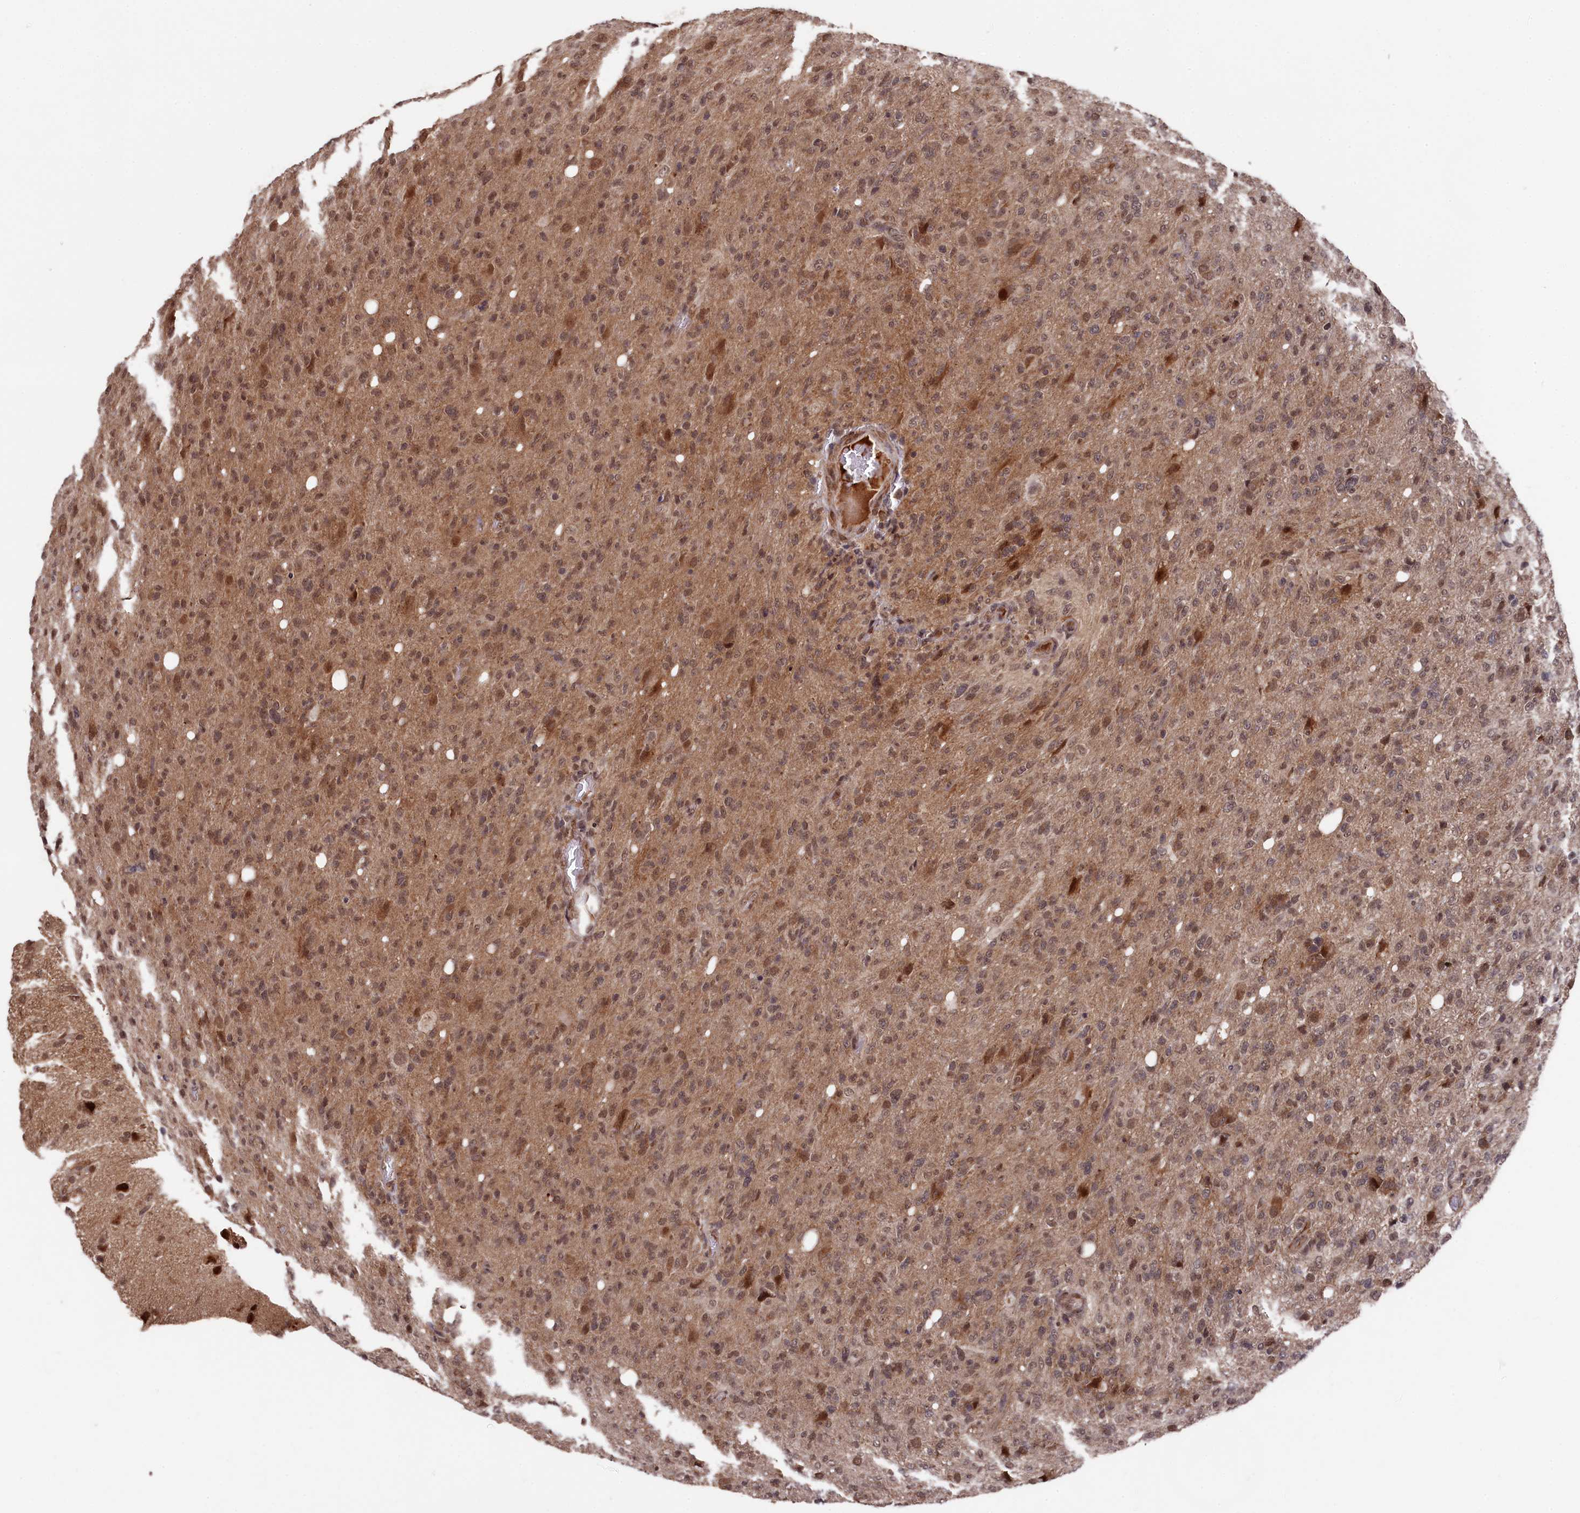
{"staining": {"intensity": "moderate", "quantity": ">75%", "location": "cytoplasmic/membranous"}, "tissue": "glioma", "cell_type": "Tumor cells", "image_type": "cancer", "snomed": [{"axis": "morphology", "description": "Glioma, malignant, High grade"}, {"axis": "topography", "description": "Brain"}], "caption": "Approximately >75% of tumor cells in glioma reveal moderate cytoplasmic/membranous protein expression as visualized by brown immunohistochemical staining.", "gene": "CLPX", "patient": {"sex": "female", "age": 57}}